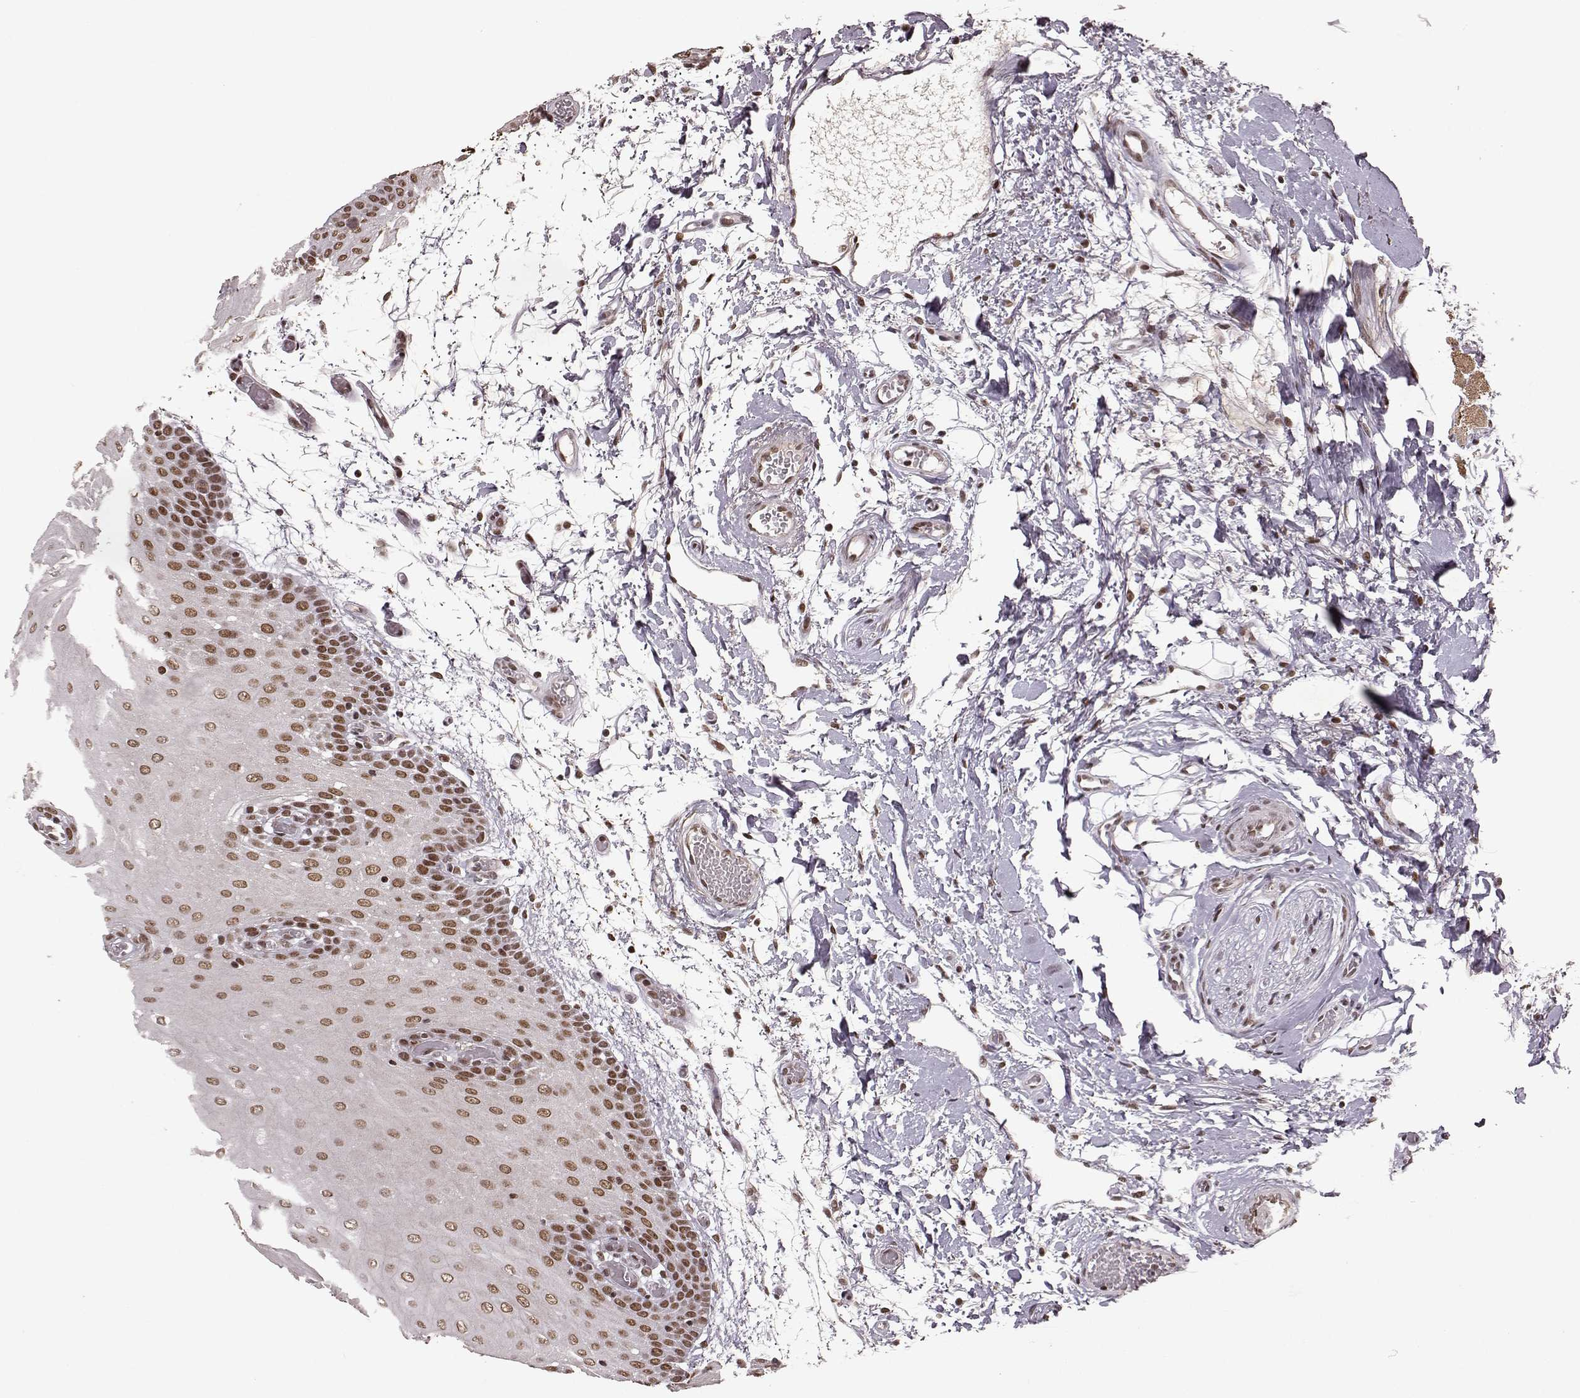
{"staining": {"intensity": "moderate", "quantity": ">75%", "location": "nuclear"}, "tissue": "oral mucosa", "cell_type": "Squamous epithelial cells", "image_type": "normal", "snomed": [{"axis": "morphology", "description": "Normal tissue, NOS"}, {"axis": "morphology", "description": "Squamous cell carcinoma, NOS"}, {"axis": "topography", "description": "Oral tissue"}, {"axis": "topography", "description": "Head-Neck"}], "caption": "An image showing moderate nuclear positivity in approximately >75% of squamous epithelial cells in normal oral mucosa, as visualized by brown immunohistochemical staining.", "gene": "RRAGD", "patient": {"sex": "female", "age": 75}}